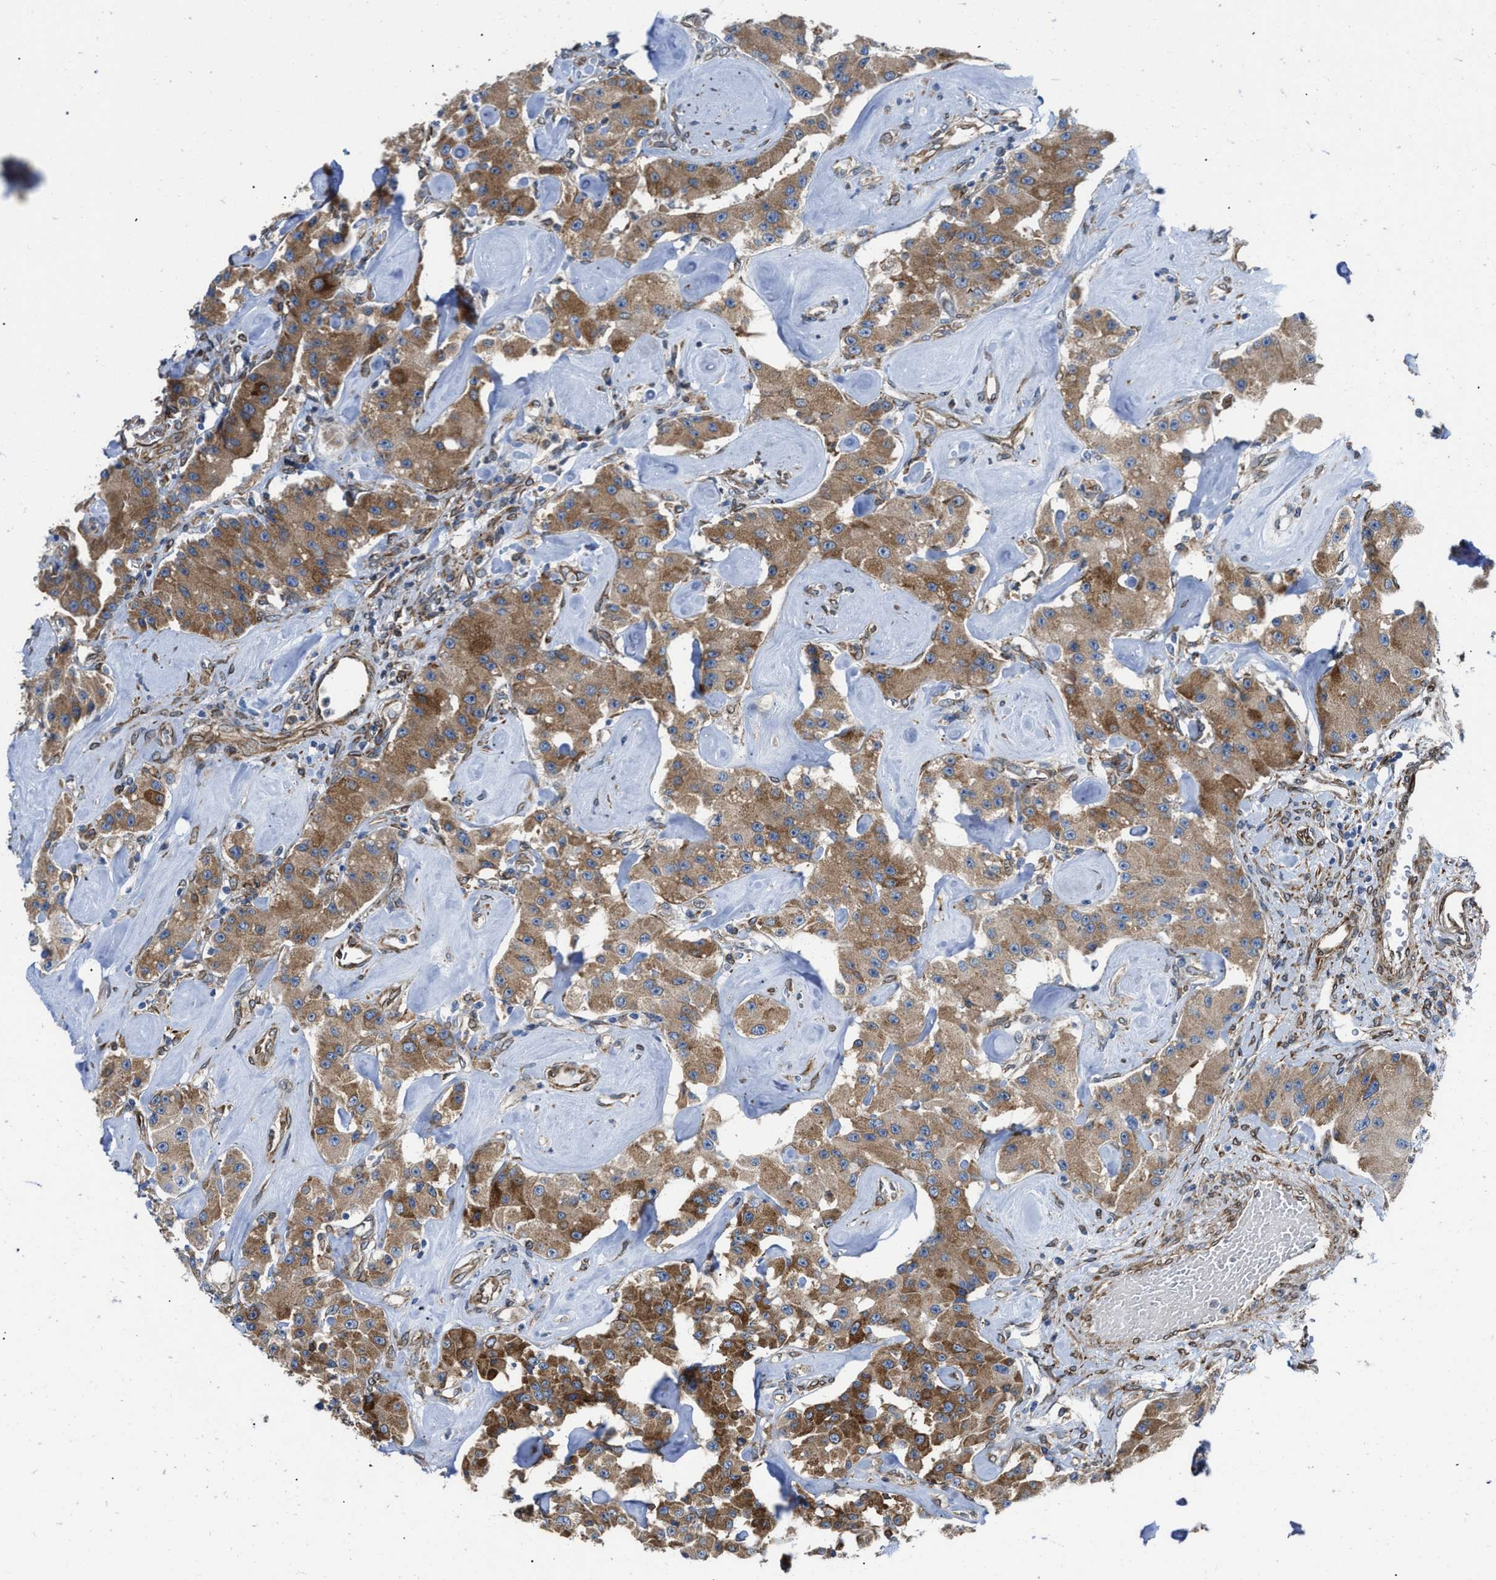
{"staining": {"intensity": "moderate", "quantity": ">75%", "location": "cytoplasmic/membranous"}, "tissue": "carcinoid", "cell_type": "Tumor cells", "image_type": "cancer", "snomed": [{"axis": "morphology", "description": "Carcinoid, malignant, NOS"}, {"axis": "topography", "description": "Pancreas"}], "caption": "This is a histology image of immunohistochemistry (IHC) staining of carcinoid, which shows moderate positivity in the cytoplasmic/membranous of tumor cells.", "gene": "ERLIN2", "patient": {"sex": "male", "age": 41}}